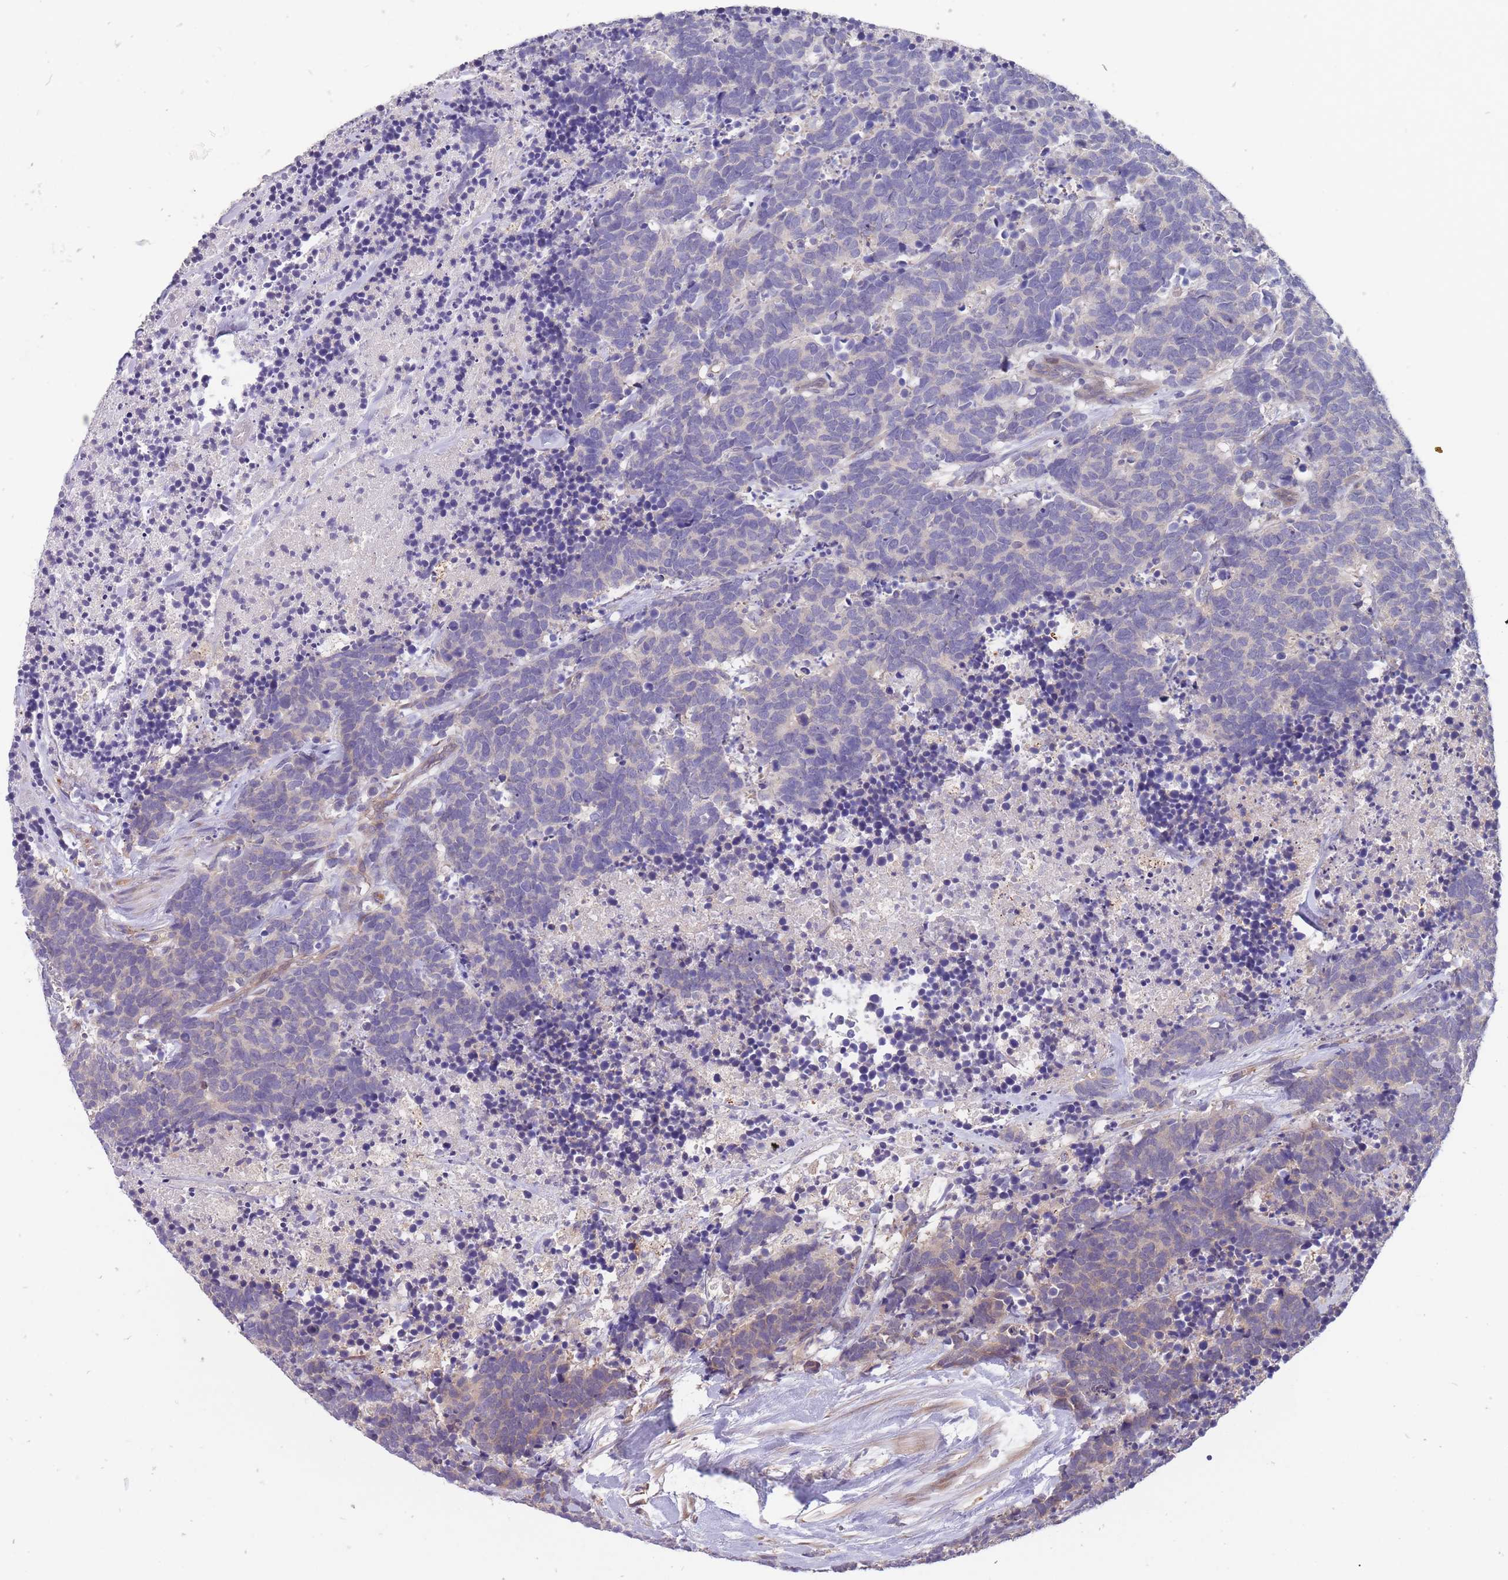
{"staining": {"intensity": "weak", "quantity": "<25%", "location": "cytoplasmic/membranous"}, "tissue": "carcinoid", "cell_type": "Tumor cells", "image_type": "cancer", "snomed": [{"axis": "morphology", "description": "Carcinoma, NOS"}, {"axis": "morphology", "description": "Carcinoid, malignant, NOS"}, {"axis": "topography", "description": "Prostate"}], "caption": "Photomicrograph shows no protein expression in tumor cells of malignant carcinoid tissue.", "gene": "ITPKC", "patient": {"sex": "male", "age": 57}}